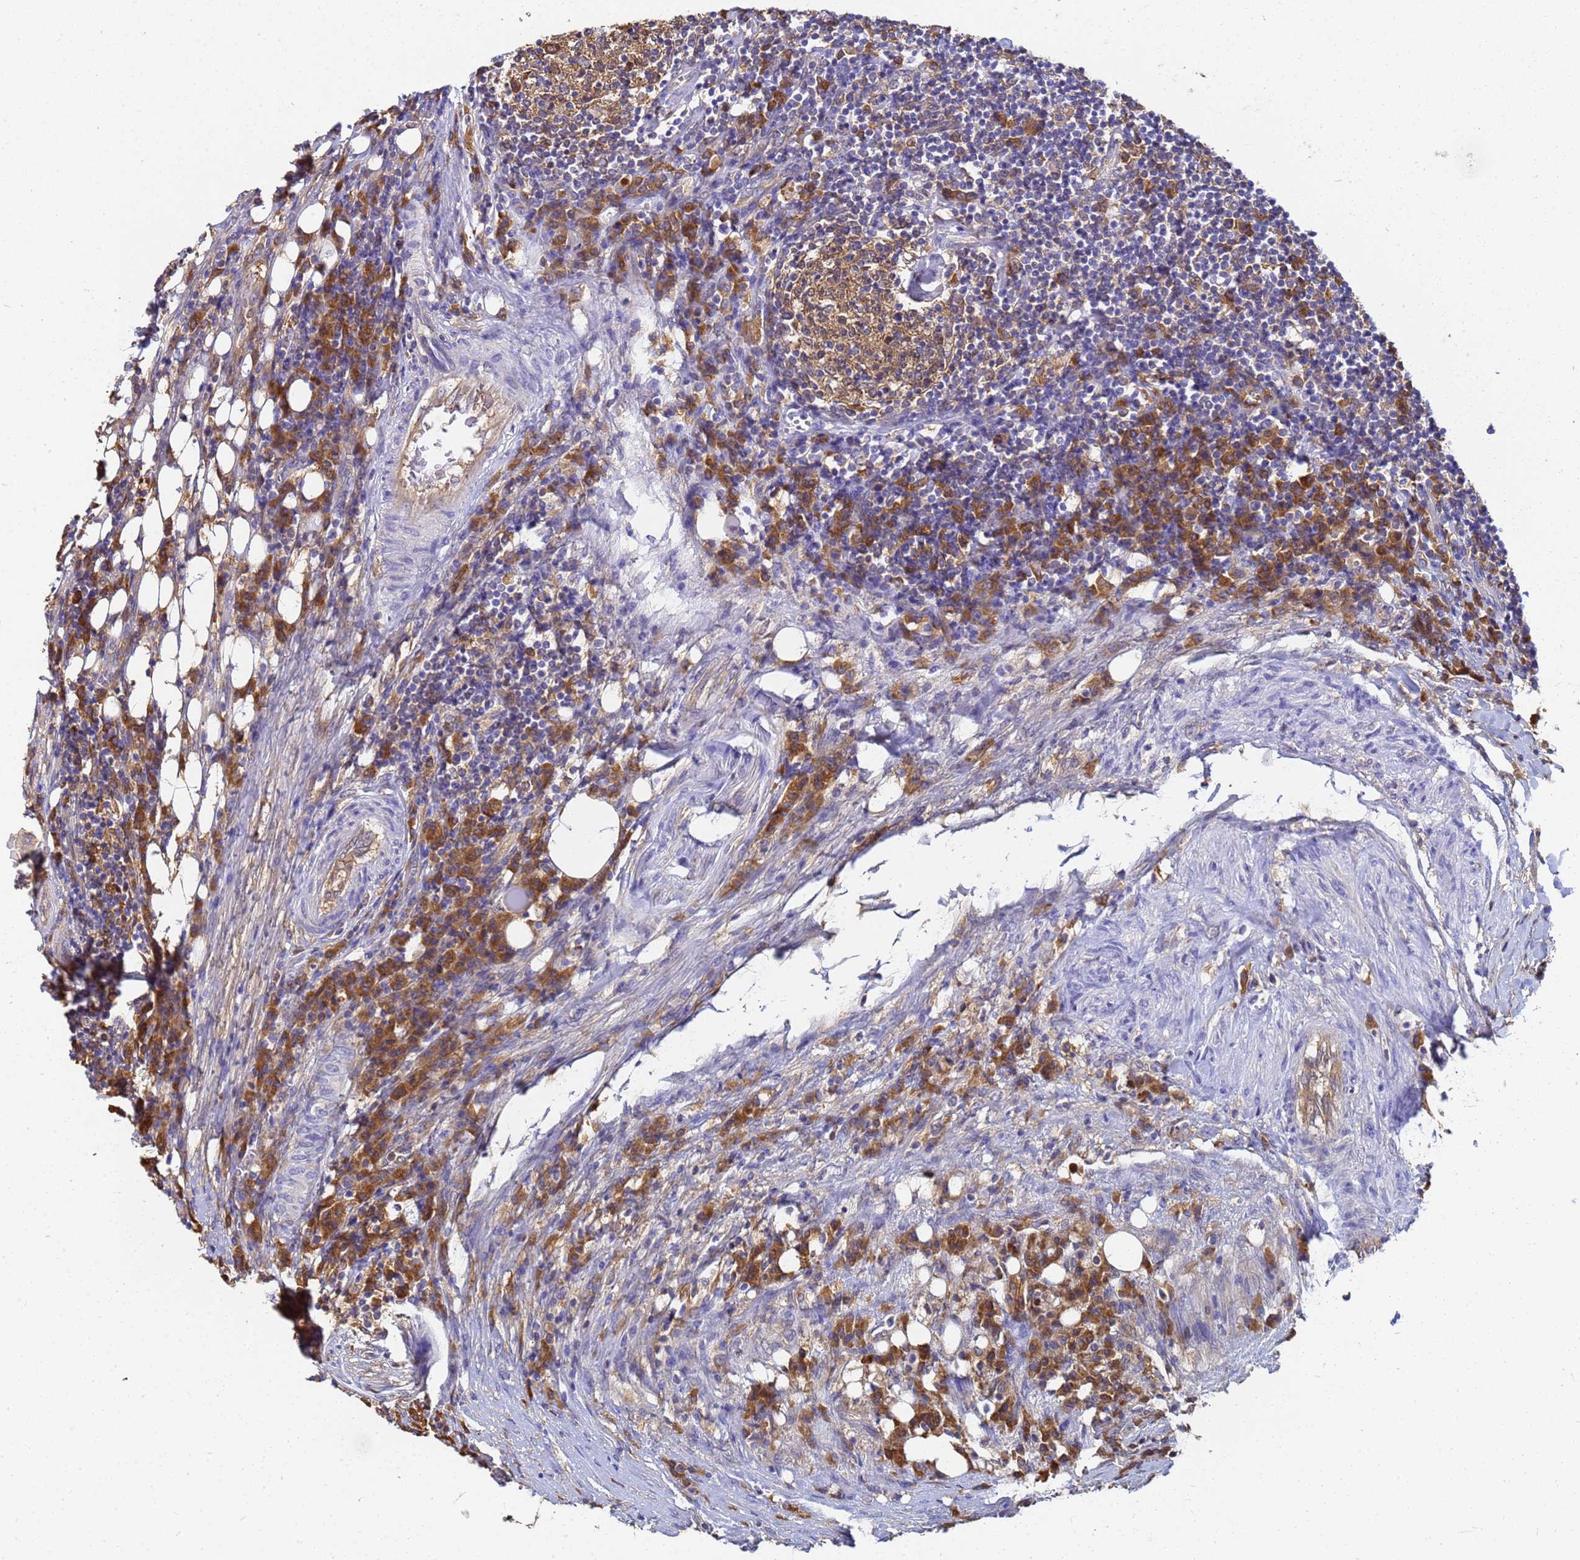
{"staining": {"intensity": "moderate", "quantity": ">75%", "location": "cytoplasmic/membranous"}, "tissue": "colorectal cancer", "cell_type": "Tumor cells", "image_type": "cancer", "snomed": [{"axis": "morphology", "description": "Adenocarcinoma, NOS"}, {"axis": "topography", "description": "Colon"}], "caption": "Immunohistochemical staining of colorectal adenocarcinoma shows moderate cytoplasmic/membranous protein positivity in approximately >75% of tumor cells. (DAB IHC, brown staining for protein, blue staining for nuclei).", "gene": "NME1-NME2", "patient": {"sex": "male", "age": 83}}